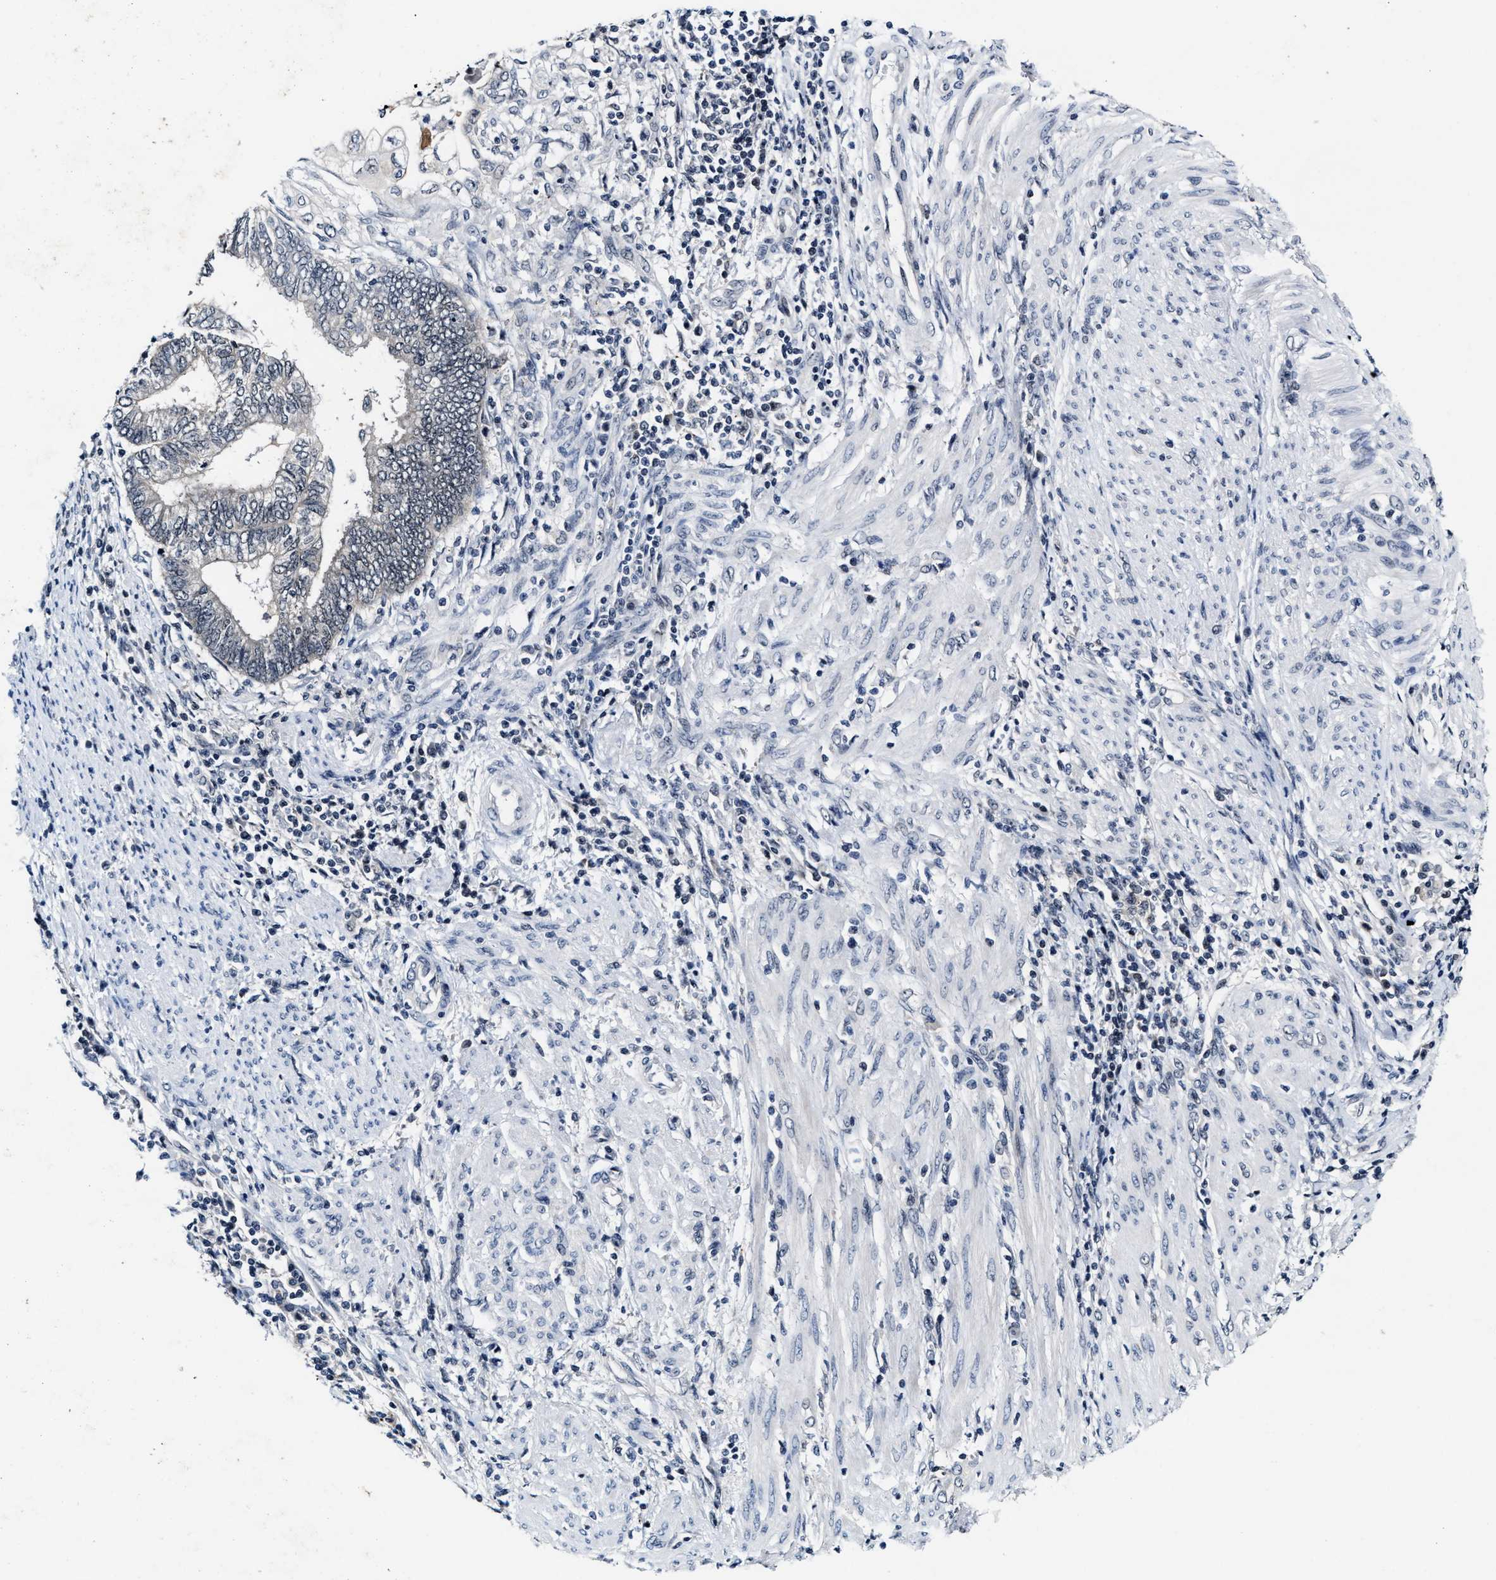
{"staining": {"intensity": "negative", "quantity": "none", "location": "none"}, "tissue": "endometrial cancer", "cell_type": "Tumor cells", "image_type": "cancer", "snomed": [{"axis": "morphology", "description": "Adenocarcinoma, NOS"}, {"axis": "topography", "description": "Uterus"}, {"axis": "topography", "description": "Endometrium"}], "caption": "Tumor cells show no significant protein positivity in adenocarcinoma (endometrial).", "gene": "INIP", "patient": {"sex": "female", "age": 70}}